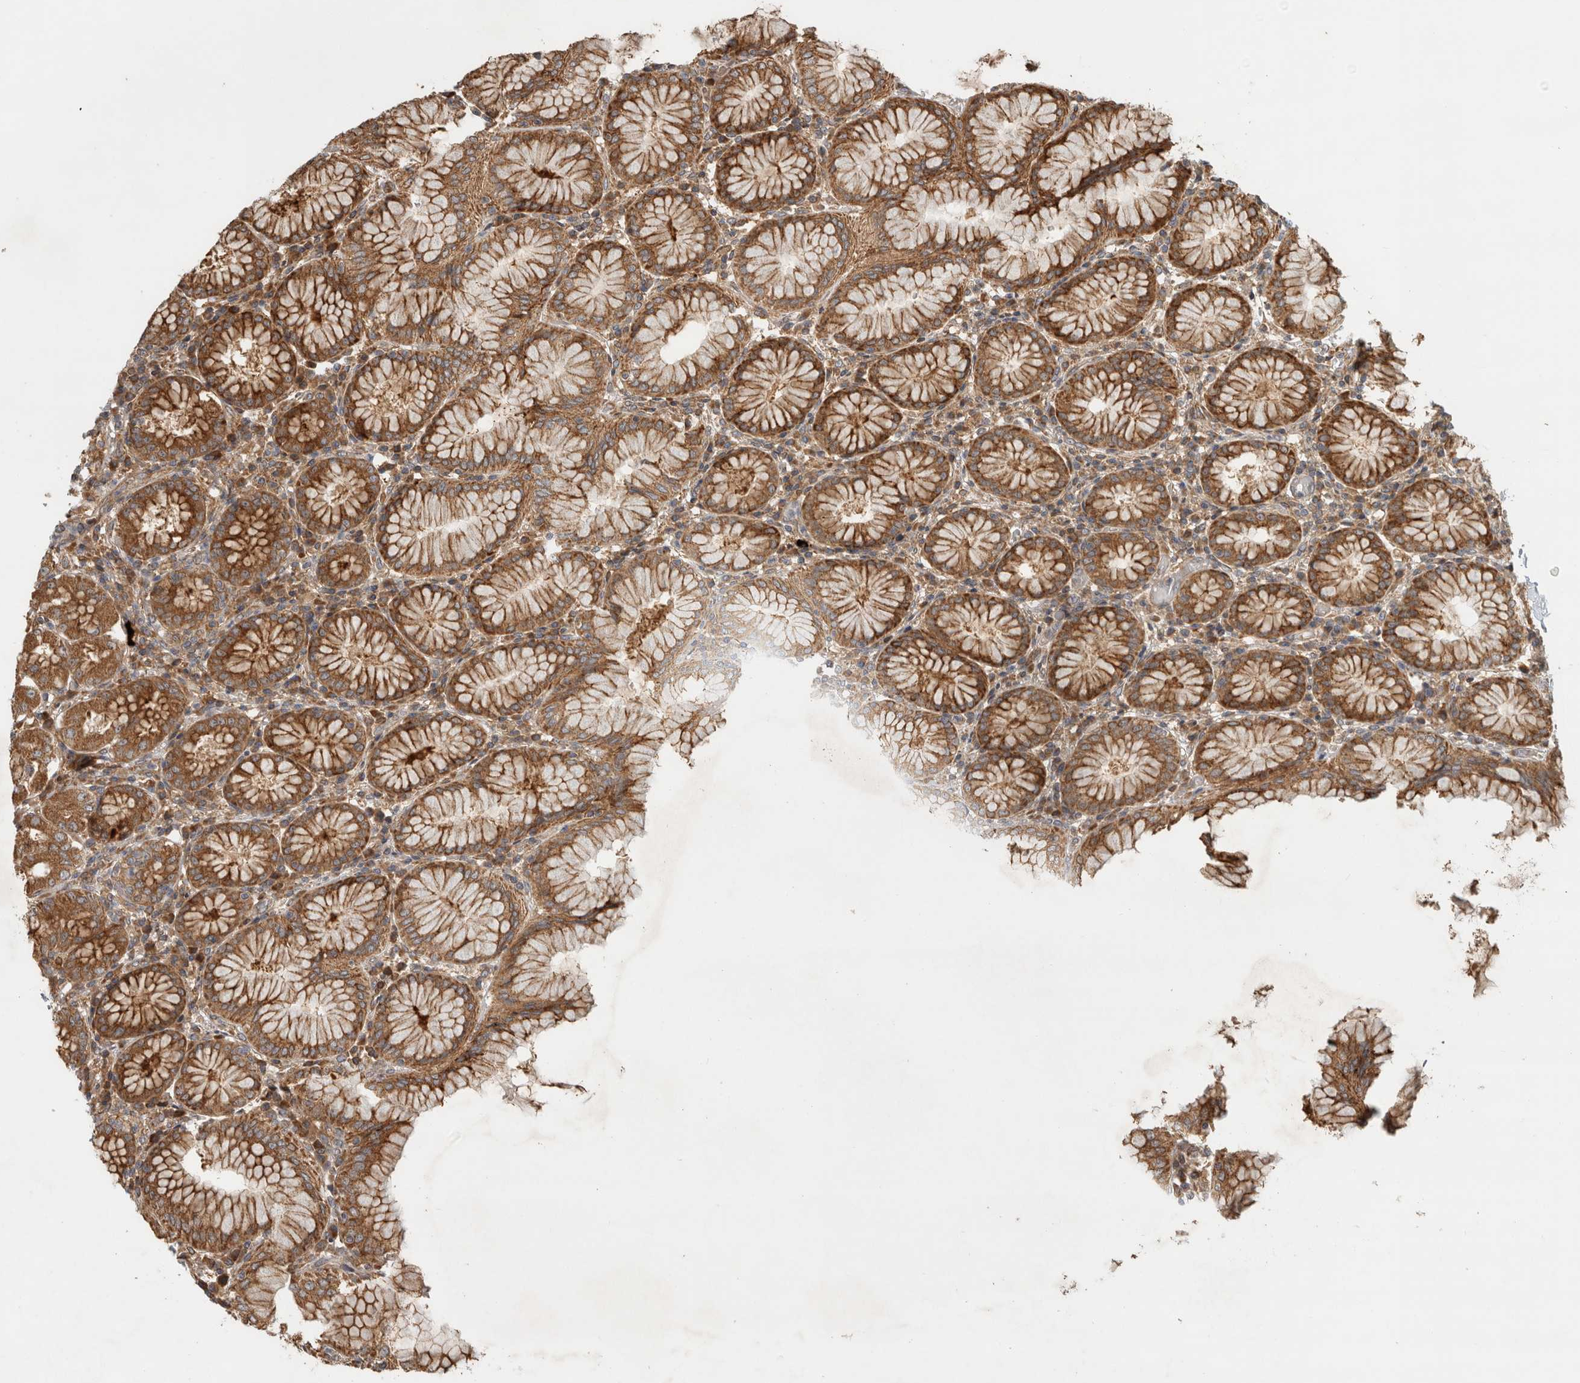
{"staining": {"intensity": "strong", "quantity": ">75%", "location": "cytoplasmic/membranous"}, "tissue": "stomach", "cell_type": "Glandular cells", "image_type": "normal", "snomed": [{"axis": "morphology", "description": "Normal tissue, NOS"}, {"axis": "topography", "description": "Stomach"}, {"axis": "topography", "description": "Stomach, lower"}], "caption": "A brown stain highlights strong cytoplasmic/membranous expression of a protein in glandular cells of benign stomach. (DAB (3,3'-diaminobenzidine) IHC with brightfield microscopy, high magnification).", "gene": "TUBD1", "patient": {"sex": "female", "age": 56}}